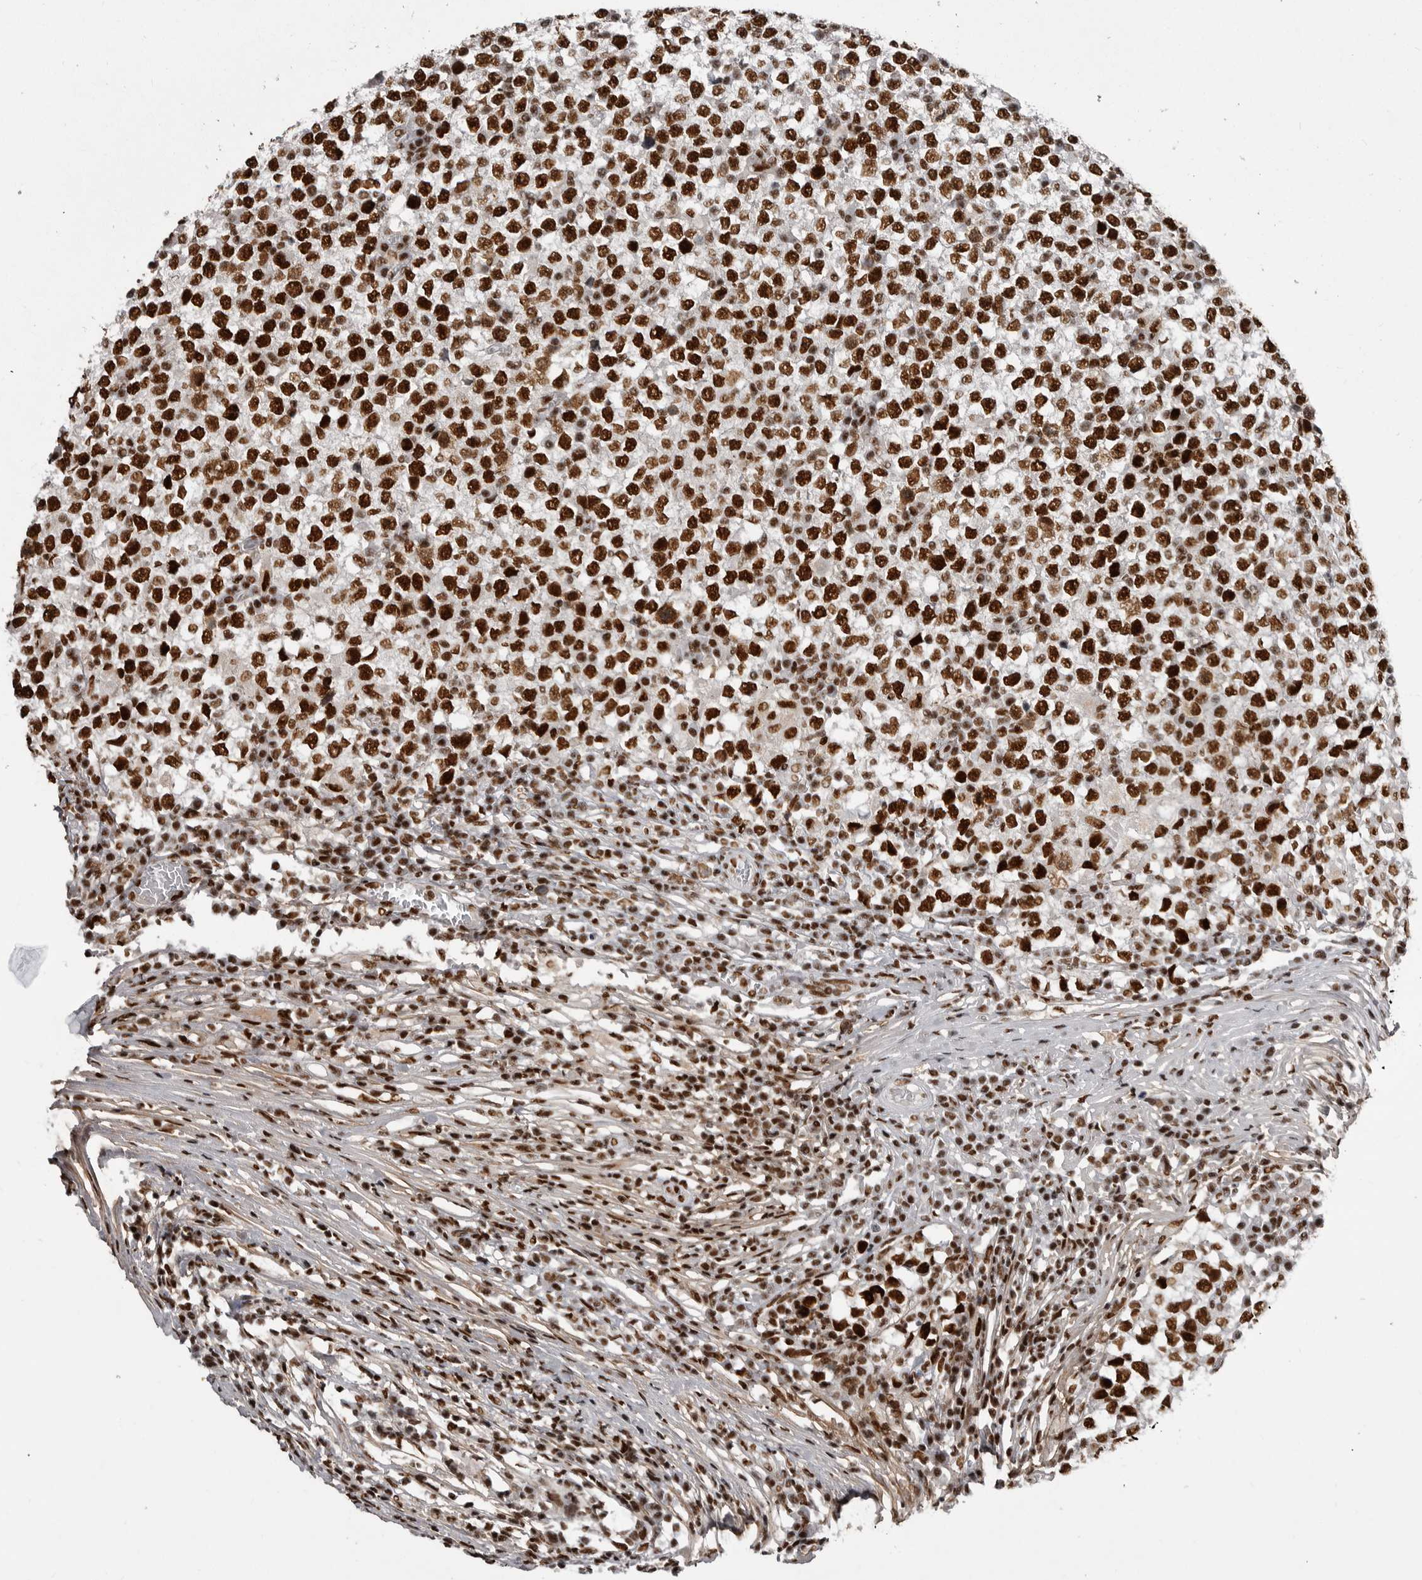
{"staining": {"intensity": "strong", "quantity": ">75%", "location": "cytoplasmic/membranous,nuclear"}, "tissue": "testis cancer", "cell_type": "Tumor cells", "image_type": "cancer", "snomed": [{"axis": "morphology", "description": "Seminoma, NOS"}, {"axis": "topography", "description": "Testis"}], "caption": "DAB (3,3'-diaminobenzidine) immunohistochemical staining of human testis cancer exhibits strong cytoplasmic/membranous and nuclear protein expression in approximately >75% of tumor cells. Ihc stains the protein in brown and the nuclei are stained blue.", "gene": "PPP1R8", "patient": {"sex": "male", "age": 65}}